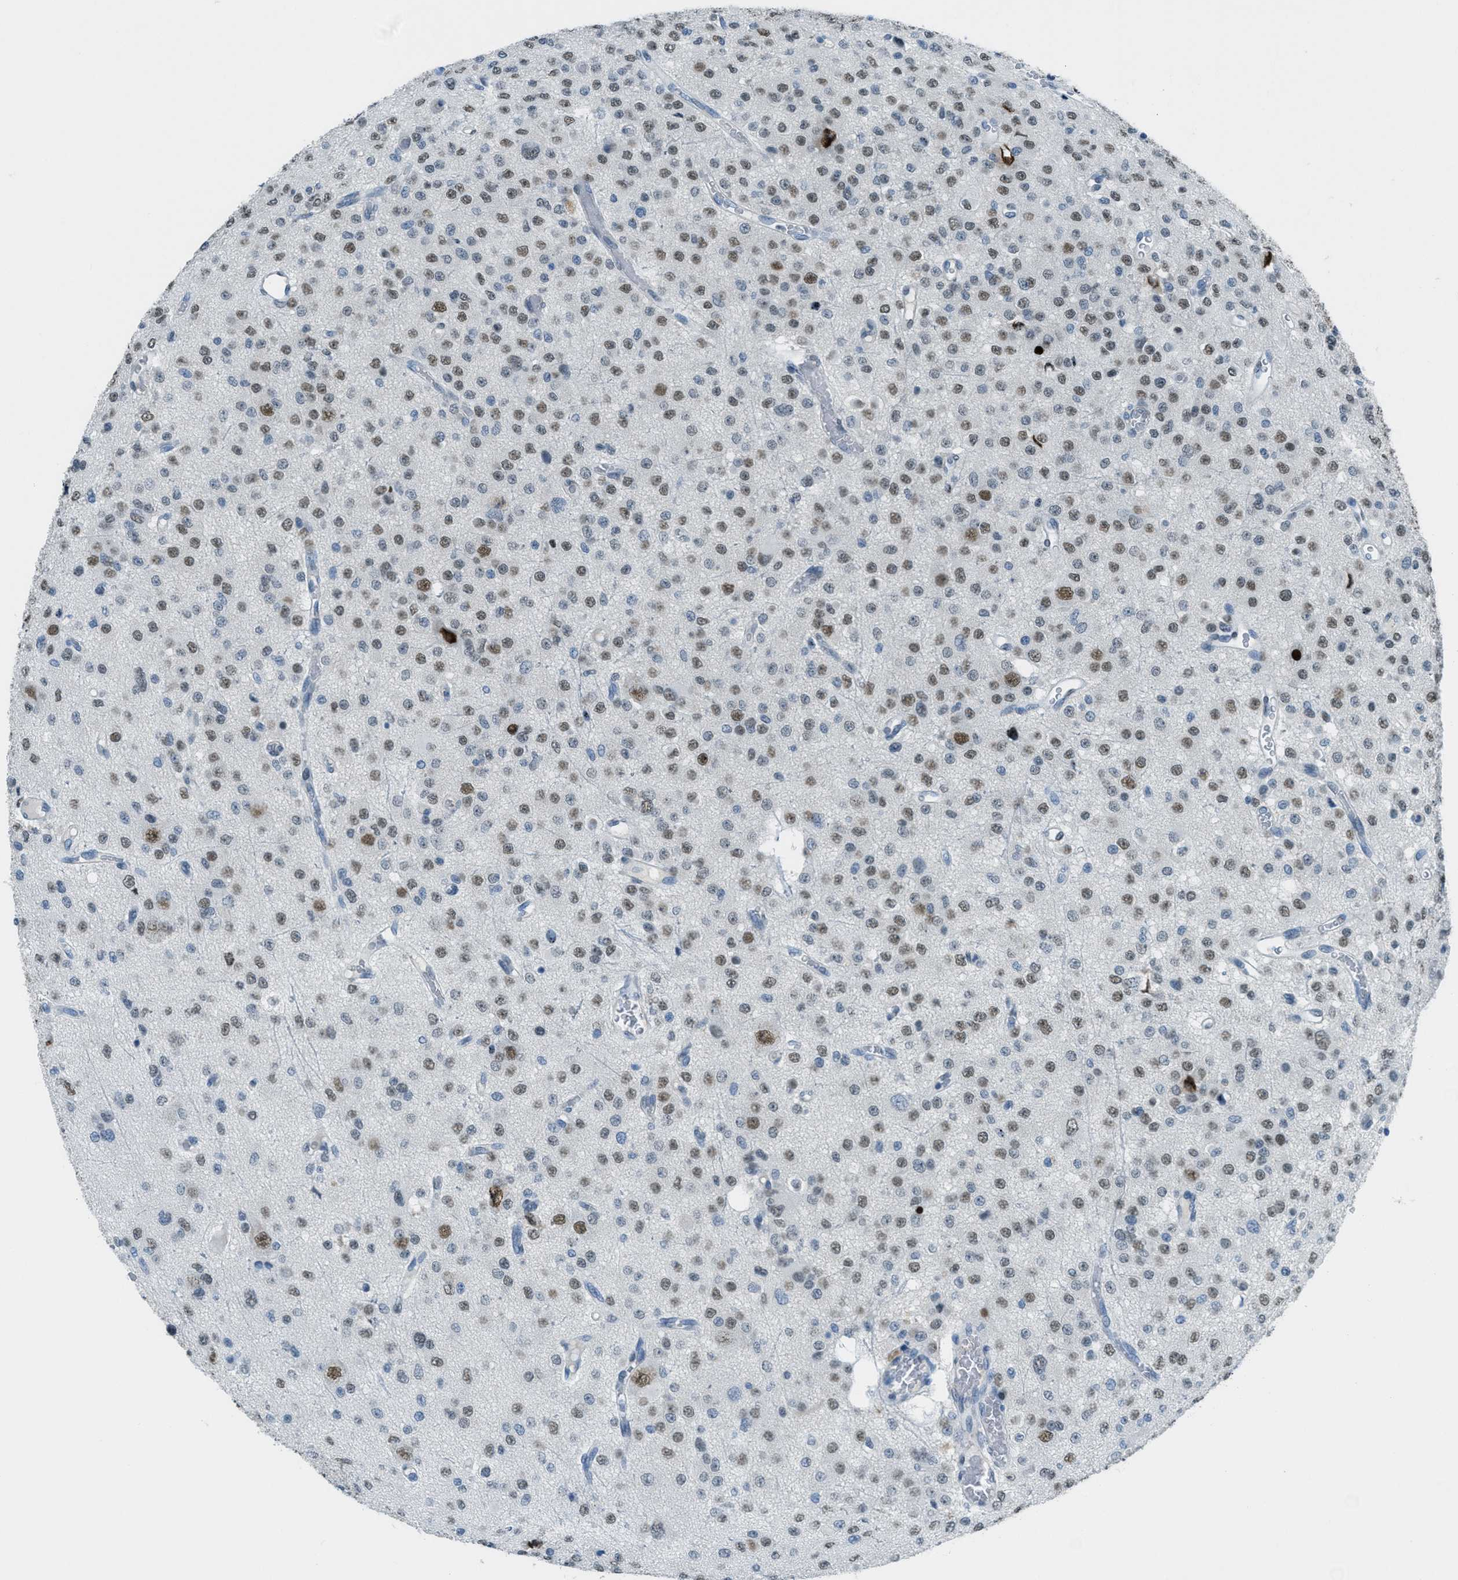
{"staining": {"intensity": "moderate", "quantity": ">75%", "location": "nuclear"}, "tissue": "glioma", "cell_type": "Tumor cells", "image_type": "cancer", "snomed": [{"axis": "morphology", "description": "Glioma, malignant, Low grade"}, {"axis": "topography", "description": "Brain"}], "caption": "Protein analysis of glioma tissue shows moderate nuclear staining in about >75% of tumor cells.", "gene": "TTC13", "patient": {"sex": "male", "age": 38}}